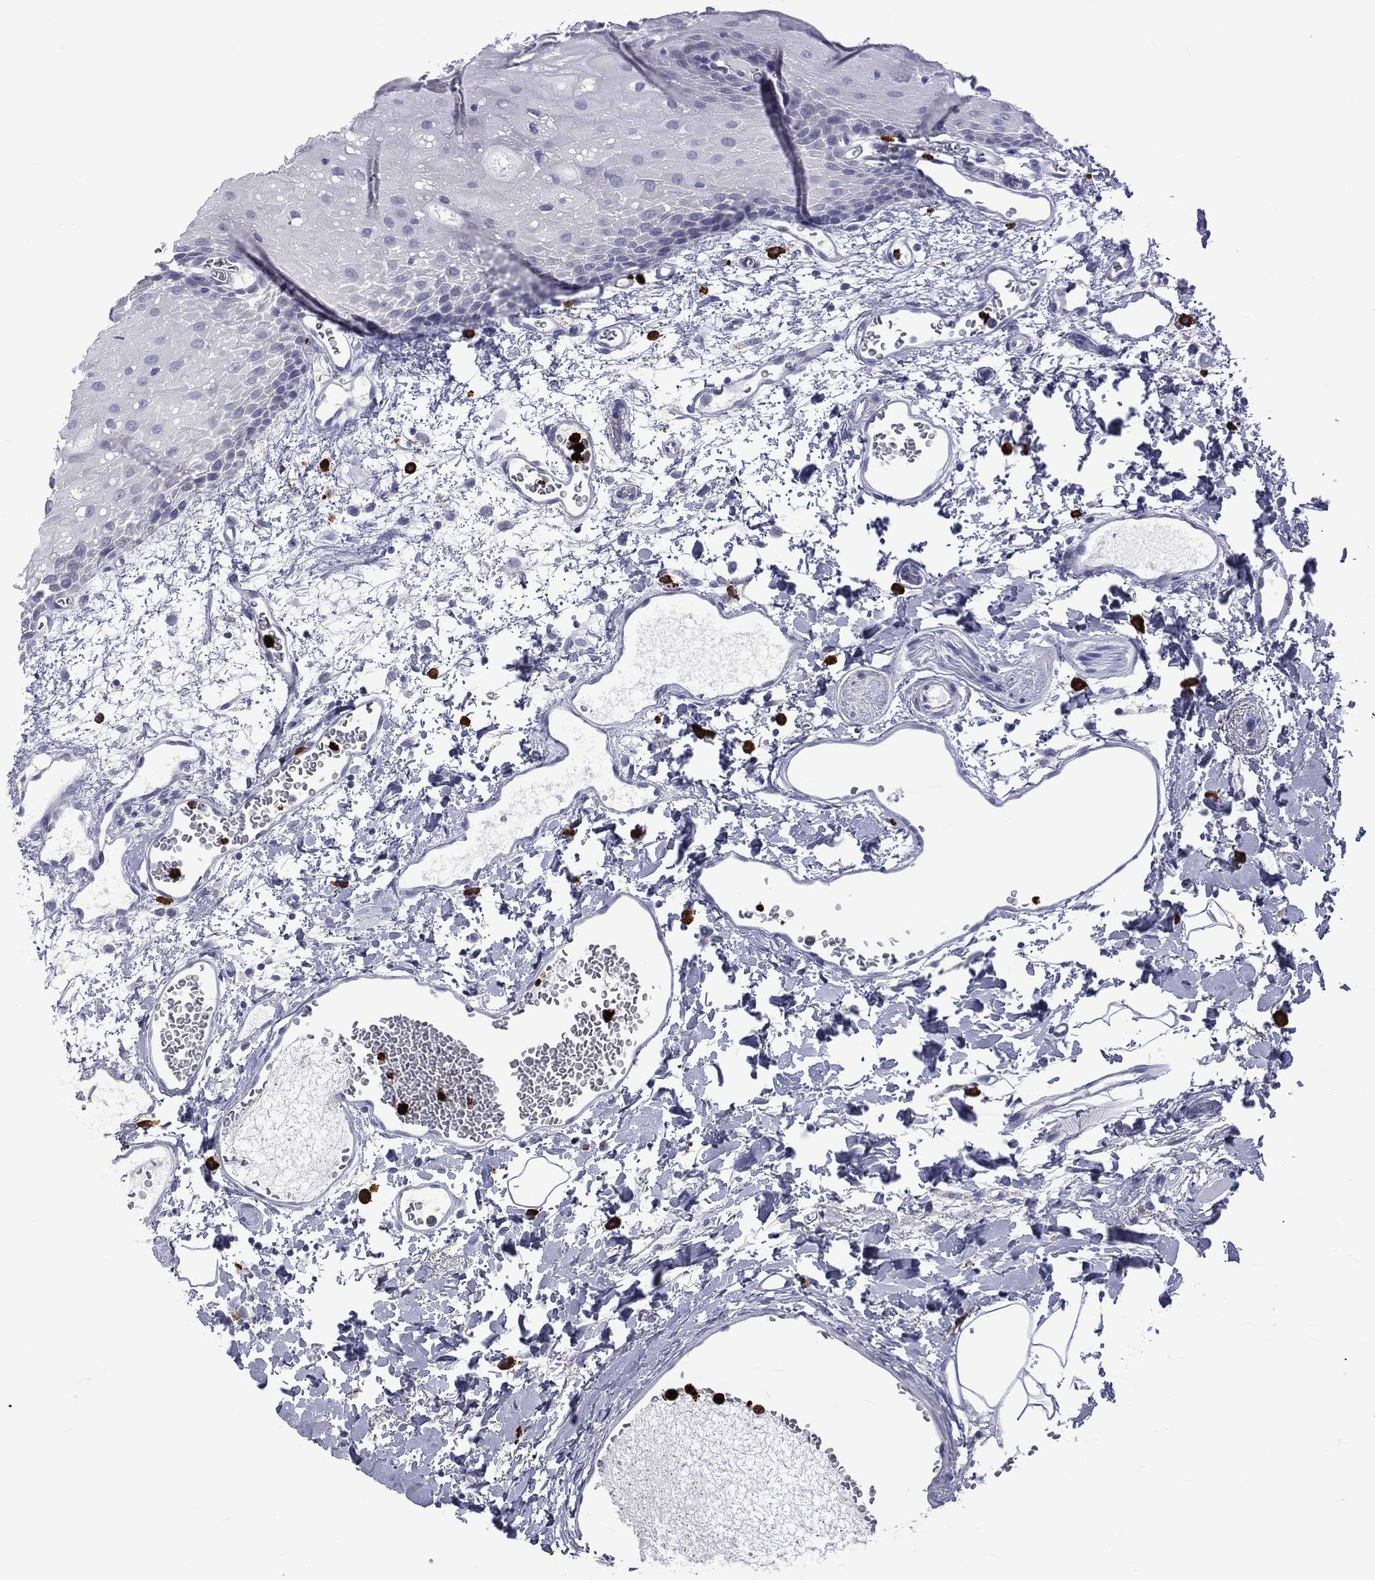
{"staining": {"intensity": "negative", "quantity": "none", "location": "none"}, "tissue": "oral mucosa", "cell_type": "Squamous epithelial cells", "image_type": "normal", "snomed": [{"axis": "morphology", "description": "Normal tissue, NOS"}, {"axis": "morphology", "description": "Squamous cell carcinoma, NOS"}, {"axis": "topography", "description": "Oral tissue"}, {"axis": "topography", "description": "Head-Neck"}], "caption": "Protein analysis of benign oral mucosa shows no significant expression in squamous epithelial cells. (Immunohistochemistry (ihc), brightfield microscopy, high magnification).", "gene": "ELANE", "patient": {"sex": "female", "age": 70}}